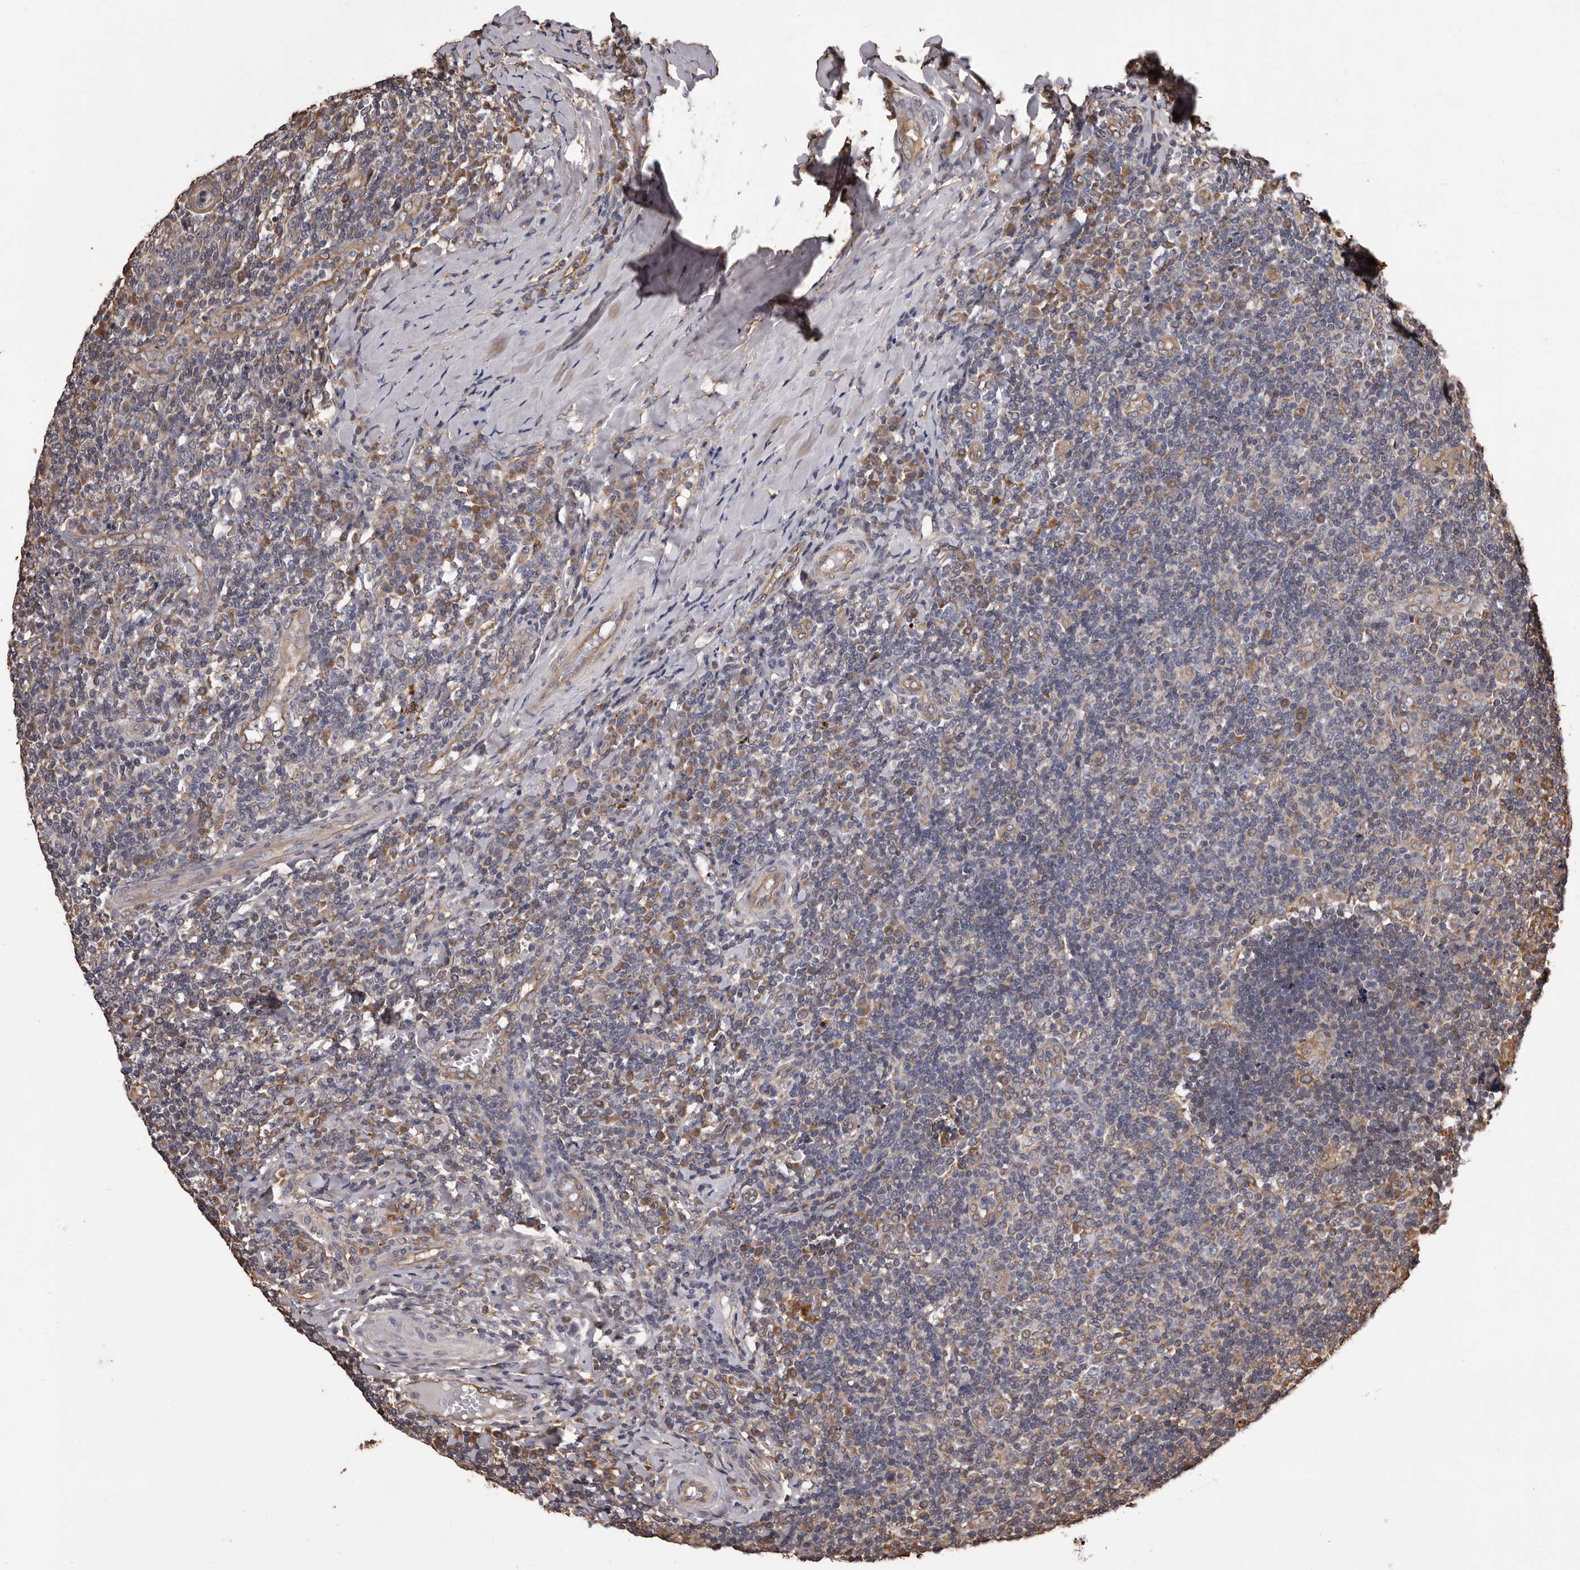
{"staining": {"intensity": "weak", "quantity": "<25%", "location": "cytoplasmic/membranous"}, "tissue": "tonsil", "cell_type": "Germinal center cells", "image_type": "normal", "snomed": [{"axis": "morphology", "description": "Normal tissue, NOS"}, {"axis": "topography", "description": "Tonsil"}], "caption": "Immunohistochemical staining of benign tonsil shows no significant positivity in germinal center cells. (DAB (3,3'-diaminobenzidine) IHC visualized using brightfield microscopy, high magnification).", "gene": "CEP104", "patient": {"sex": "female", "age": 19}}